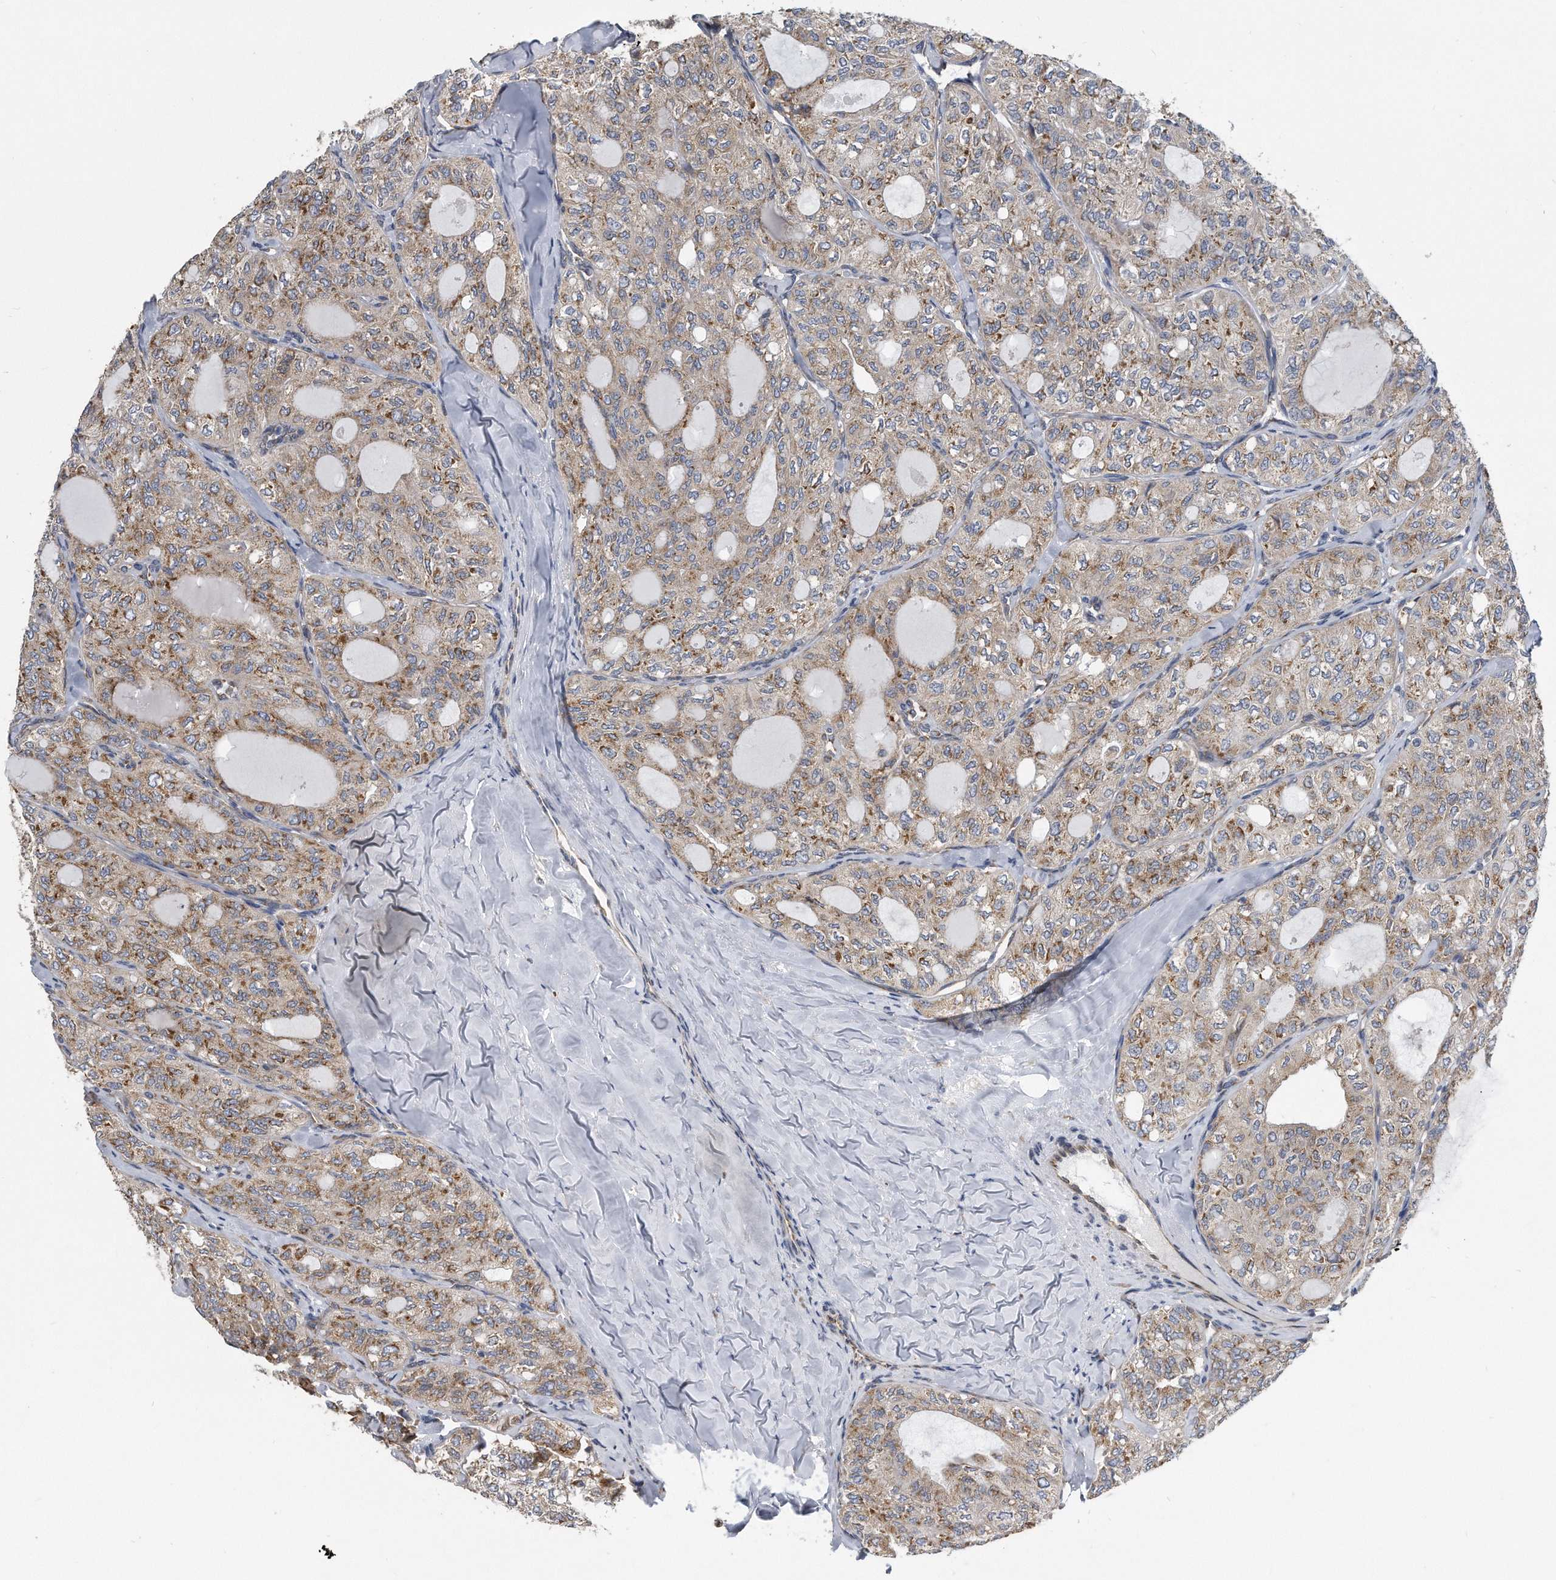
{"staining": {"intensity": "moderate", "quantity": "25%-75%", "location": "cytoplasmic/membranous"}, "tissue": "thyroid cancer", "cell_type": "Tumor cells", "image_type": "cancer", "snomed": [{"axis": "morphology", "description": "Follicular adenoma carcinoma, NOS"}, {"axis": "topography", "description": "Thyroid gland"}], "caption": "This photomicrograph displays follicular adenoma carcinoma (thyroid) stained with immunohistochemistry (IHC) to label a protein in brown. The cytoplasmic/membranous of tumor cells show moderate positivity for the protein. Nuclei are counter-stained blue.", "gene": "CCDC47", "patient": {"sex": "male", "age": 75}}